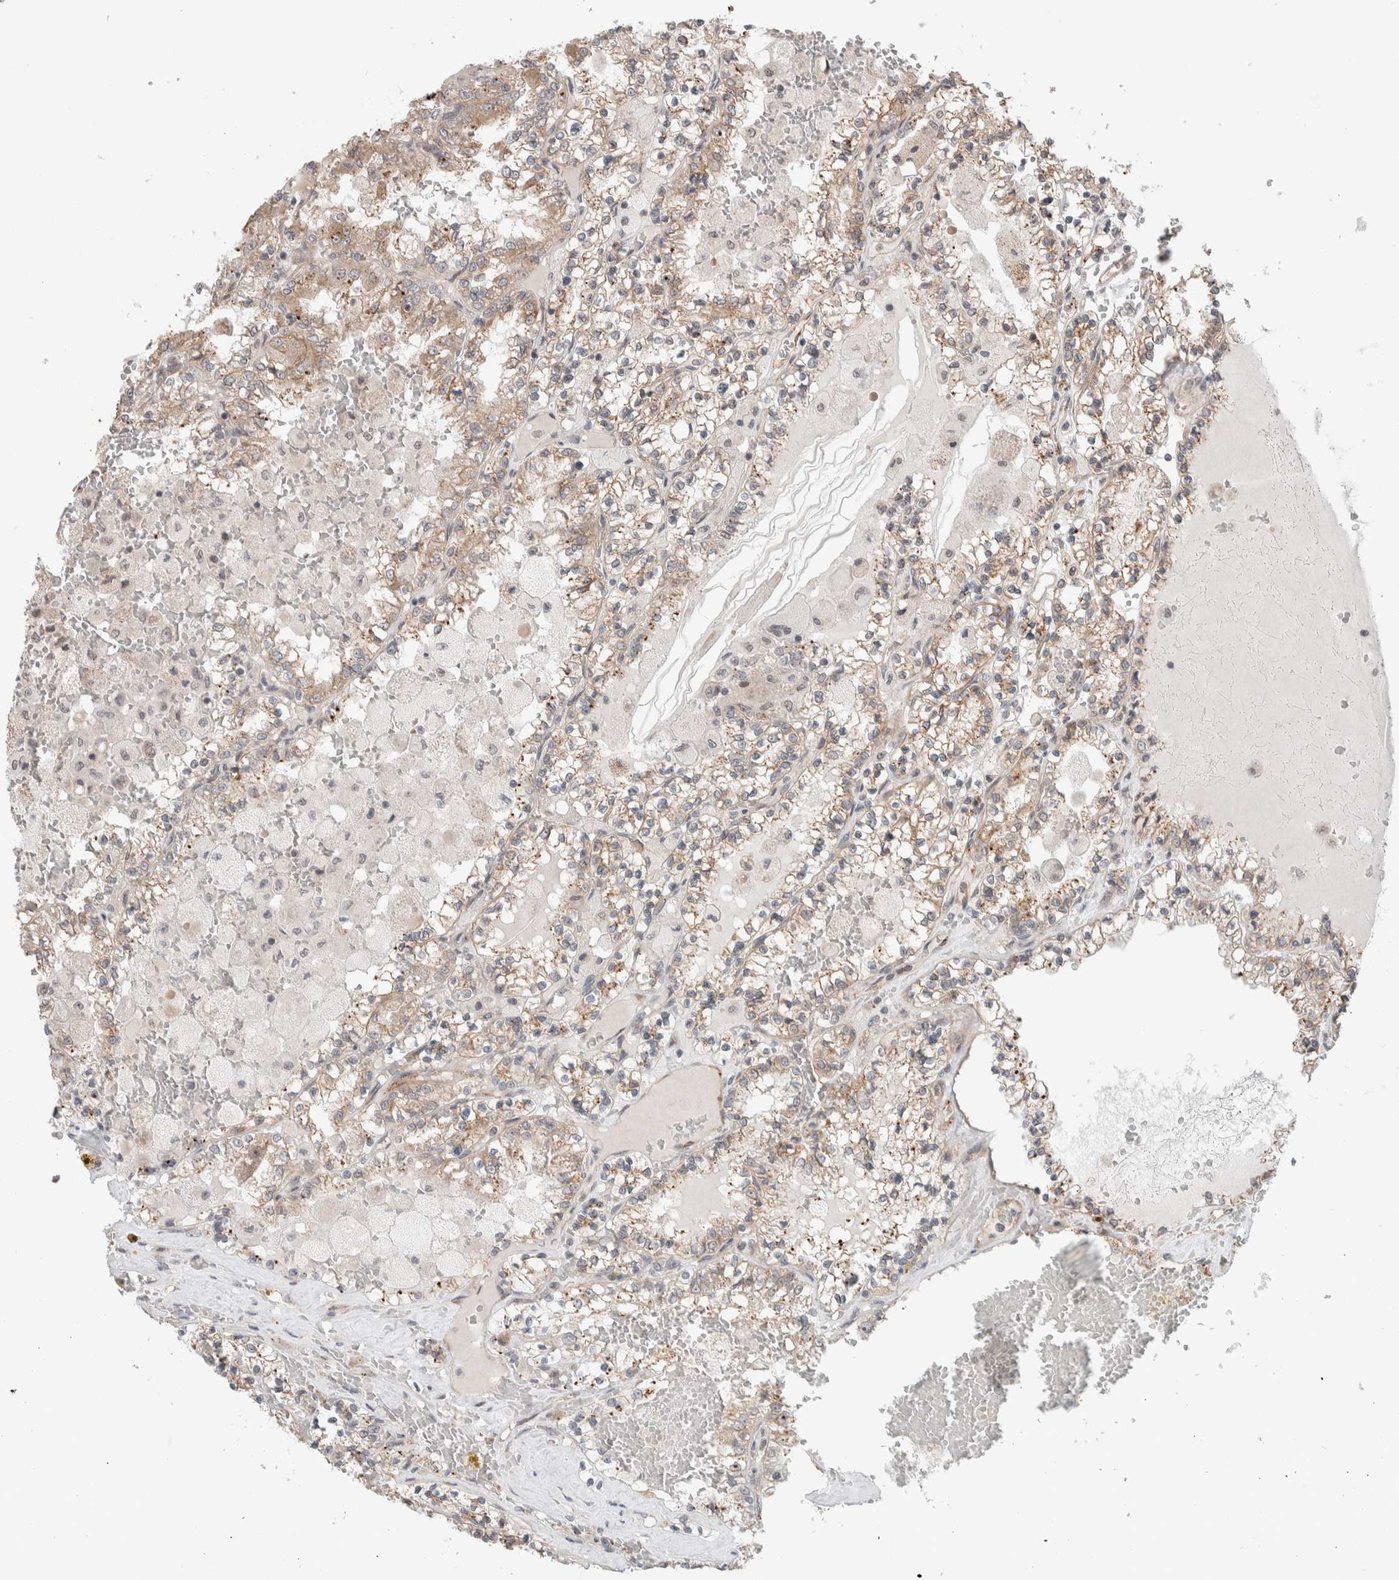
{"staining": {"intensity": "moderate", "quantity": ">75%", "location": "cytoplasmic/membranous"}, "tissue": "renal cancer", "cell_type": "Tumor cells", "image_type": "cancer", "snomed": [{"axis": "morphology", "description": "Adenocarcinoma, NOS"}, {"axis": "topography", "description": "Kidney"}], "caption": "DAB immunohistochemical staining of human renal adenocarcinoma displays moderate cytoplasmic/membranous protein positivity in approximately >75% of tumor cells. (IHC, brightfield microscopy, high magnification).", "gene": "DEPTOR", "patient": {"sex": "female", "age": 56}}